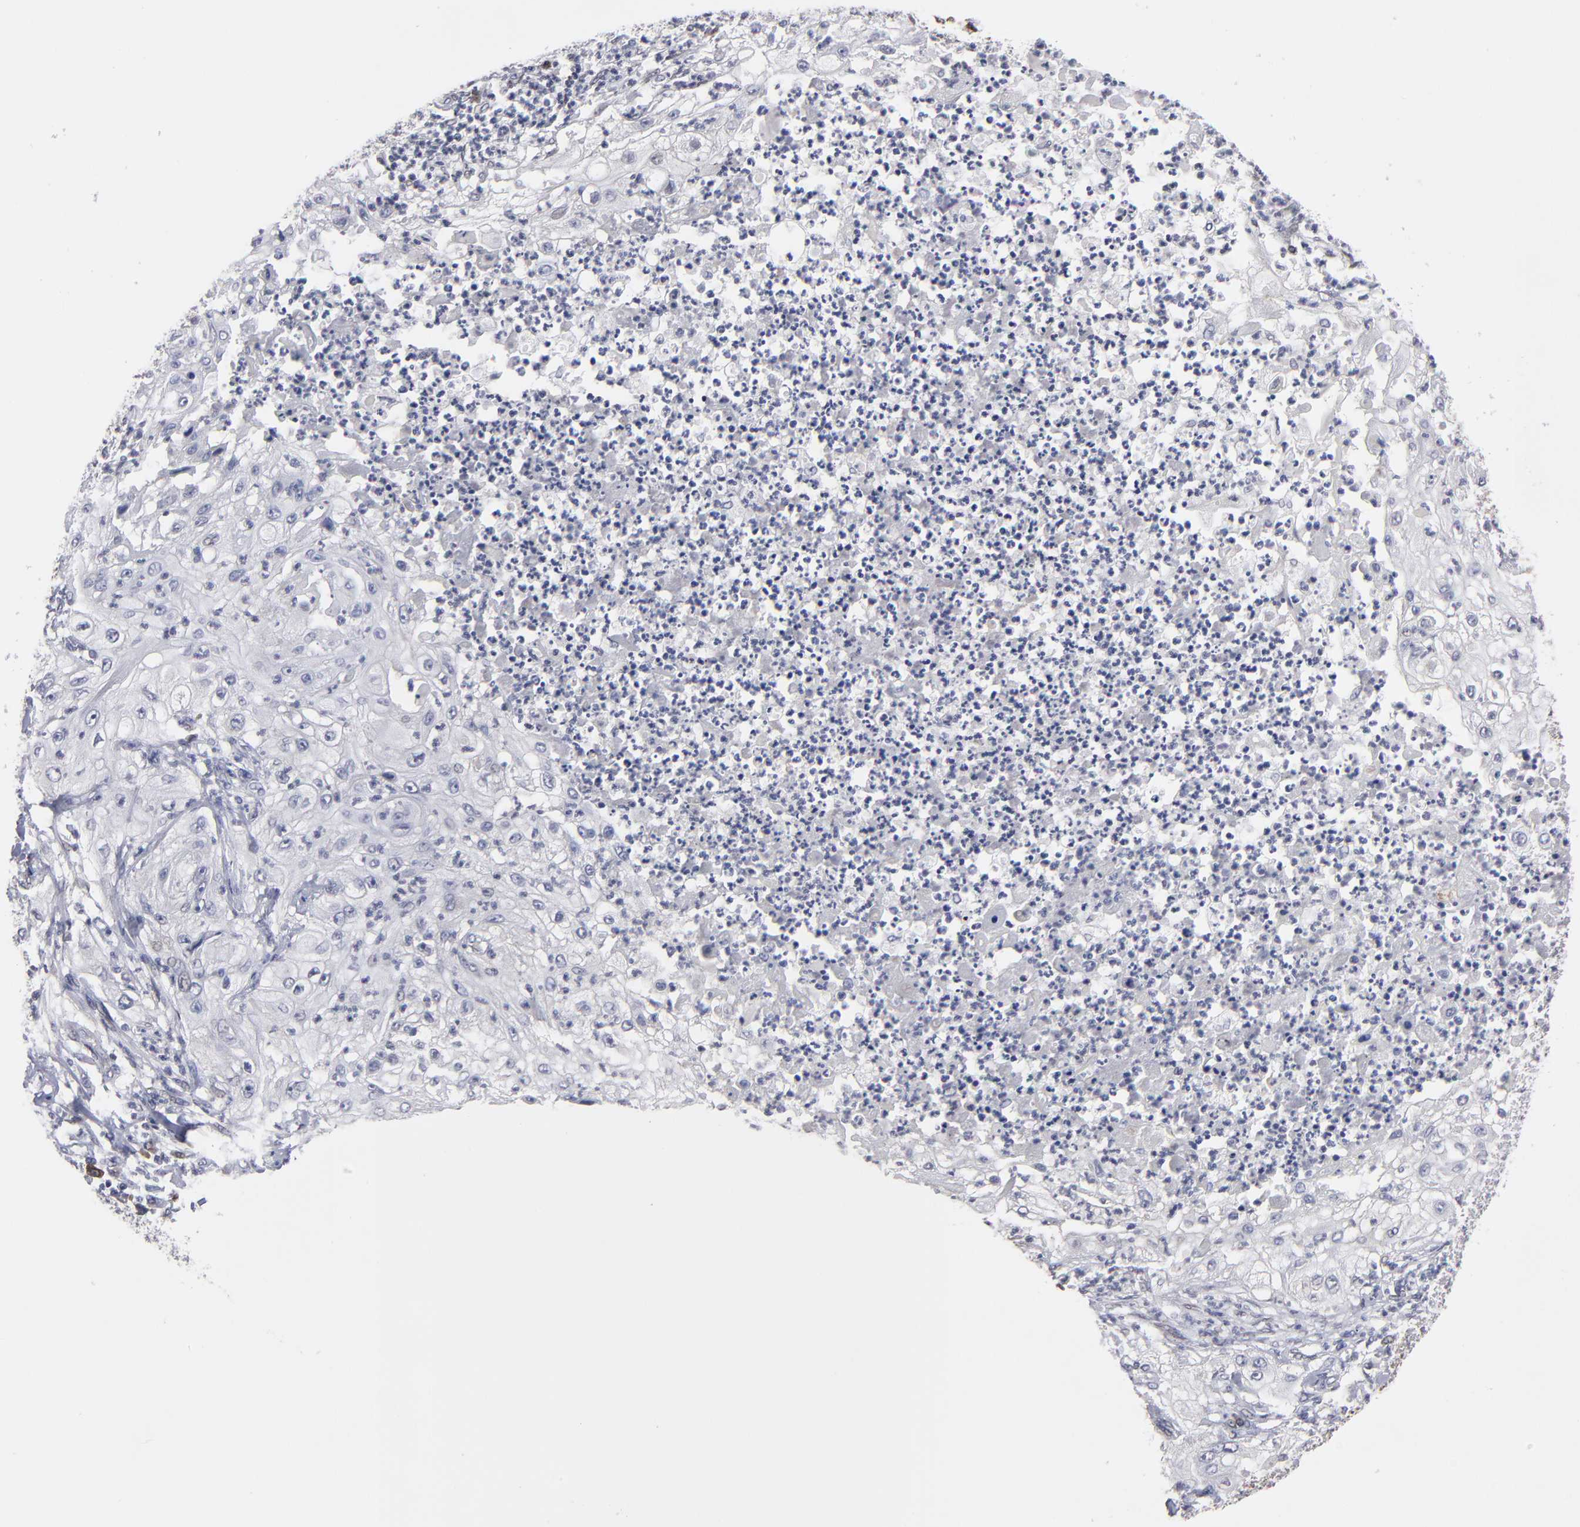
{"staining": {"intensity": "weak", "quantity": "<25%", "location": "cytoplasmic/membranous"}, "tissue": "lung cancer", "cell_type": "Tumor cells", "image_type": "cancer", "snomed": [{"axis": "morphology", "description": "Inflammation, NOS"}, {"axis": "morphology", "description": "Squamous cell carcinoma, NOS"}, {"axis": "topography", "description": "Lymph node"}, {"axis": "topography", "description": "Soft tissue"}, {"axis": "topography", "description": "Lung"}], "caption": "This is an immunohistochemistry (IHC) histopathology image of human lung cancer. There is no positivity in tumor cells.", "gene": "CEP97", "patient": {"sex": "male", "age": 66}}